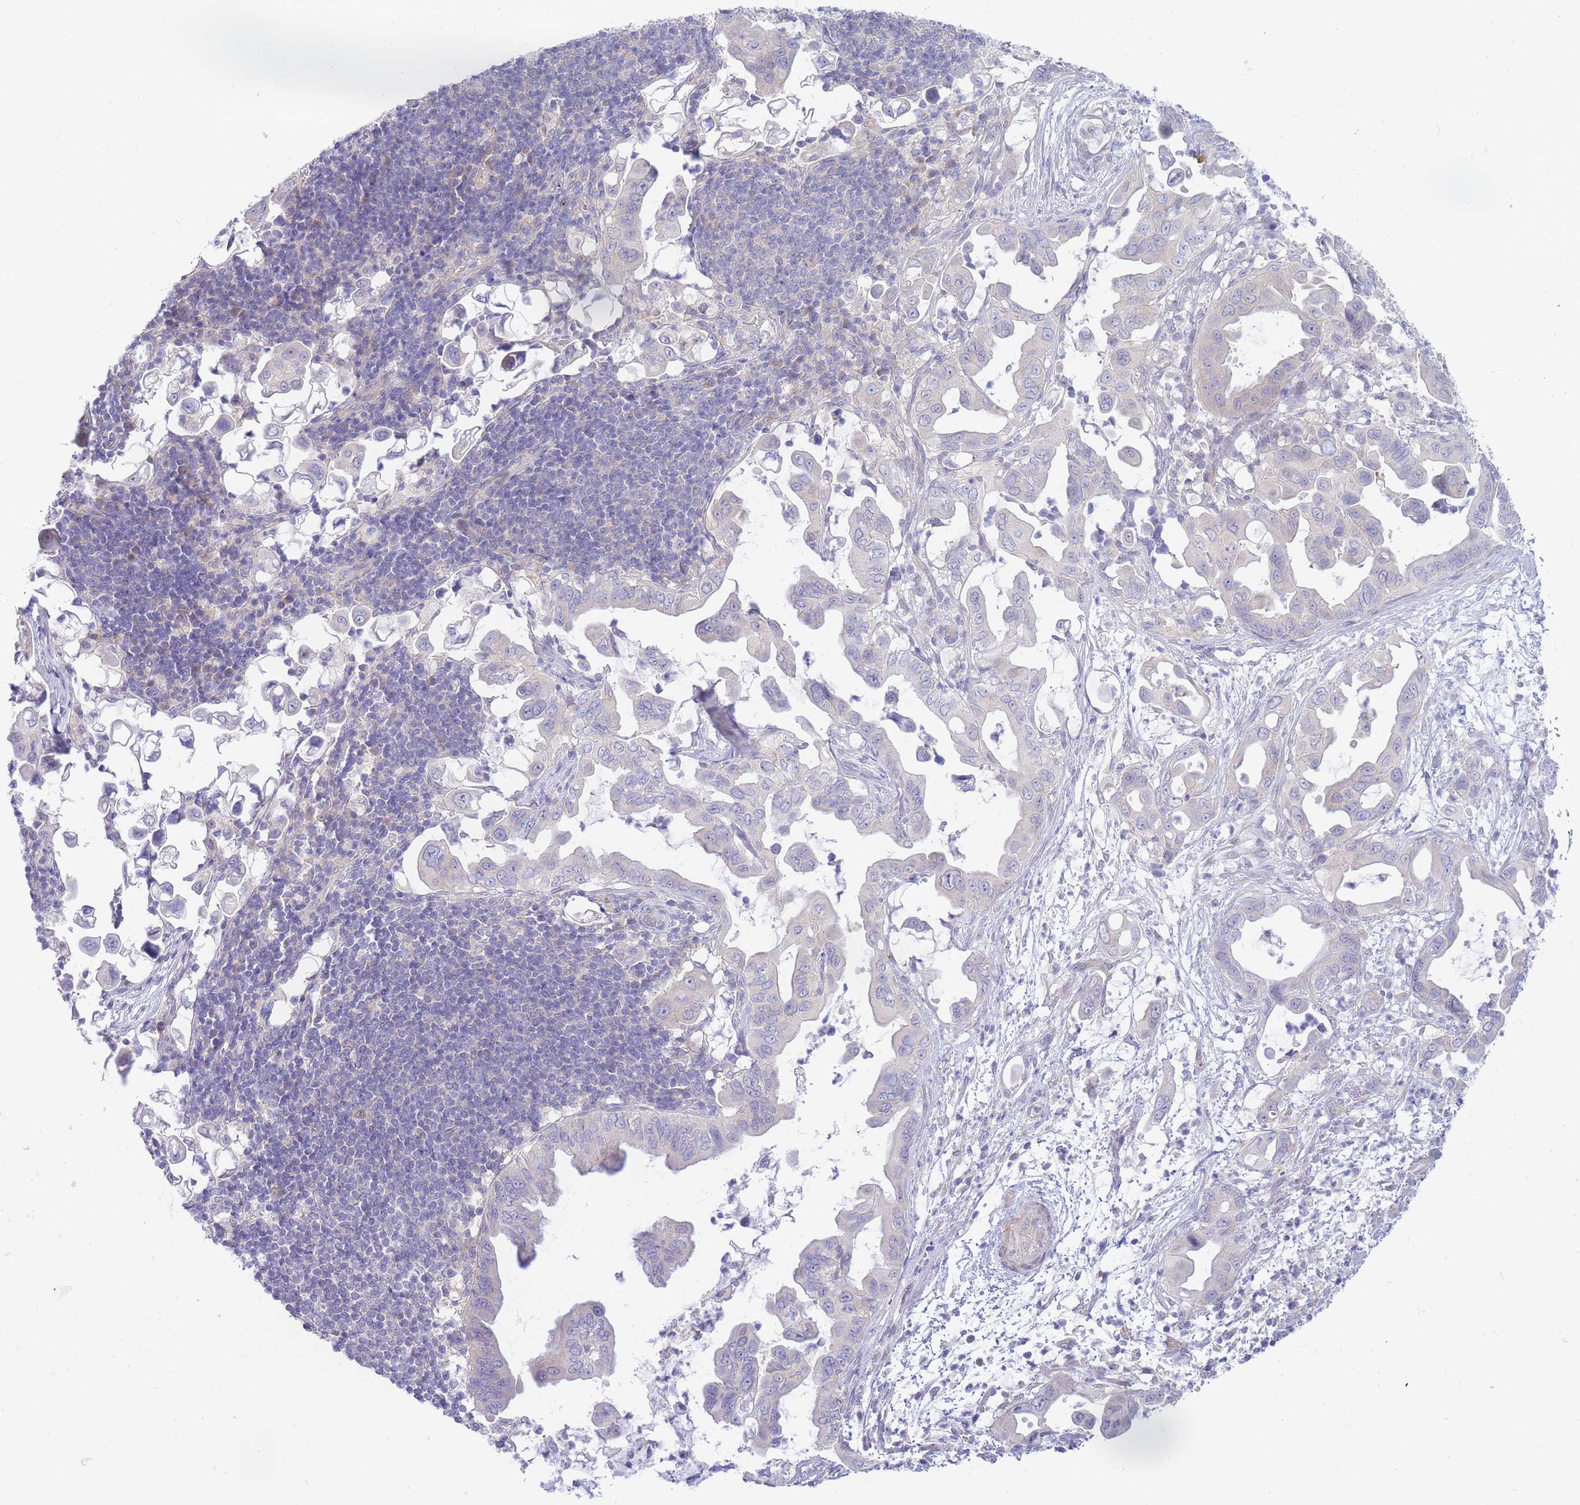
{"staining": {"intensity": "negative", "quantity": "none", "location": "none"}, "tissue": "pancreatic cancer", "cell_type": "Tumor cells", "image_type": "cancer", "snomed": [{"axis": "morphology", "description": "Adenocarcinoma, NOS"}, {"axis": "topography", "description": "Pancreas"}], "caption": "Image shows no protein staining in tumor cells of pancreatic cancer tissue.", "gene": "SUGT1", "patient": {"sex": "male", "age": 61}}